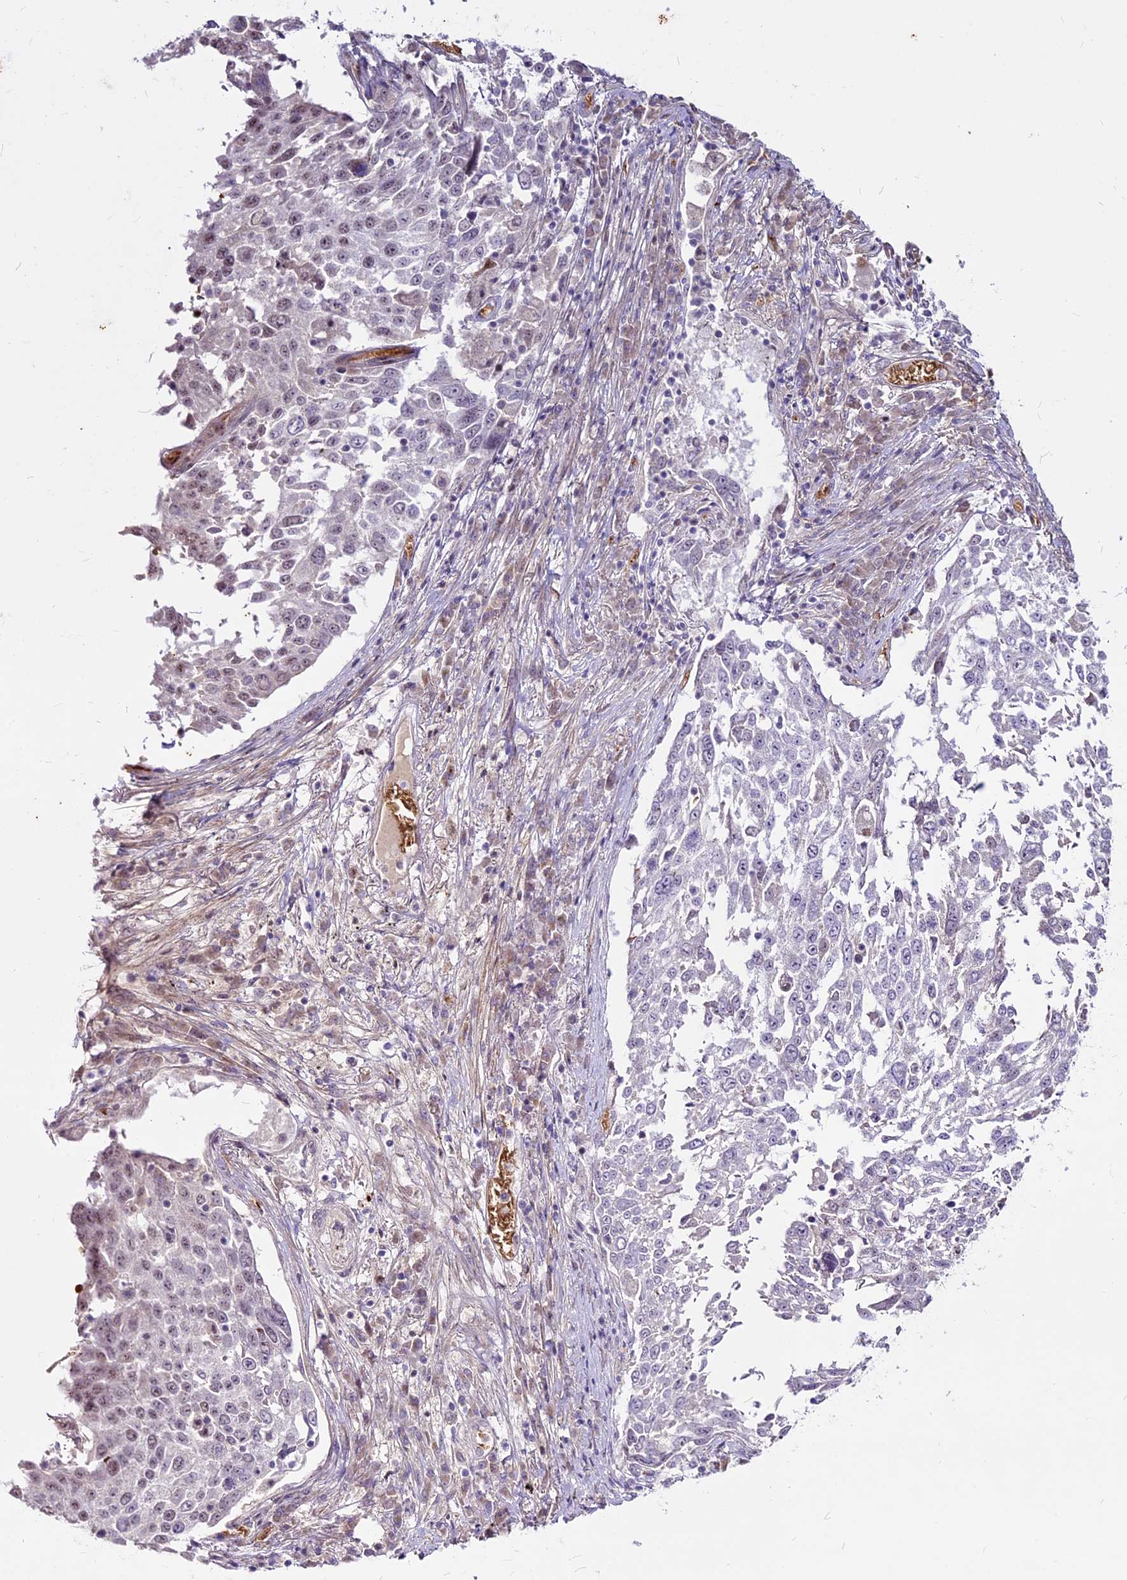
{"staining": {"intensity": "negative", "quantity": "none", "location": "none"}, "tissue": "lung cancer", "cell_type": "Tumor cells", "image_type": "cancer", "snomed": [{"axis": "morphology", "description": "Squamous cell carcinoma, NOS"}, {"axis": "topography", "description": "Lung"}], "caption": "High magnification brightfield microscopy of lung squamous cell carcinoma stained with DAB (brown) and counterstained with hematoxylin (blue): tumor cells show no significant expression.", "gene": "SUSD3", "patient": {"sex": "male", "age": 65}}